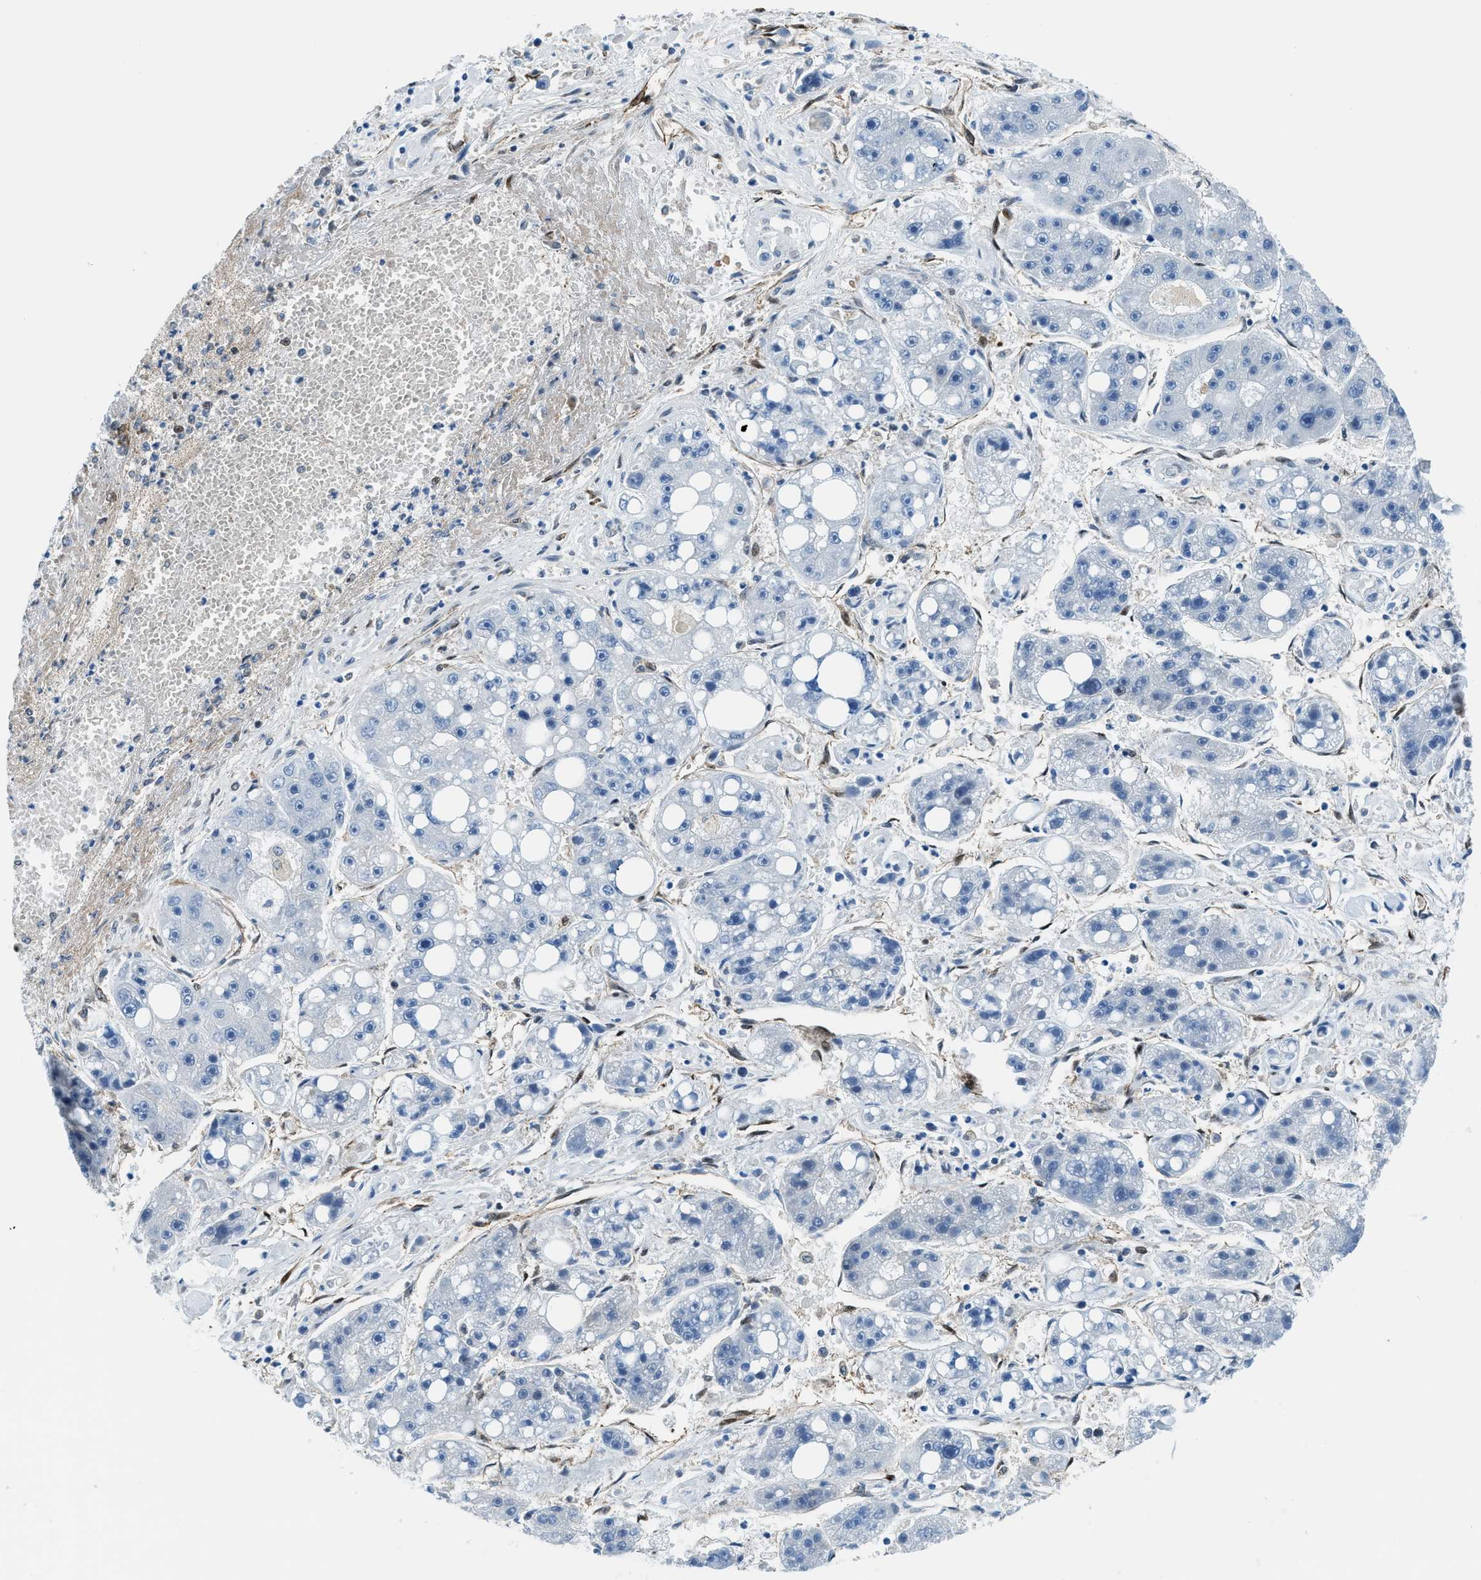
{"staining": {"intensity": "negative", "quantity": "none", "location": "none"}, "tissue": "liver cancer", "cell_type": "Tumor cells", "image_type": "cancer", "snomed": [{"axis": "morphology", "description": "Carcinoma, Hepatocellular, NOS"}, {"axis": "topography", "description": "Liver"}], "caption": "The micrograph exhibits no significant staining in tumor cells of hepatocellular carcinoma (liver).", "gene": "YWHAE", "patient": {"sex": "female", "age": 61}}